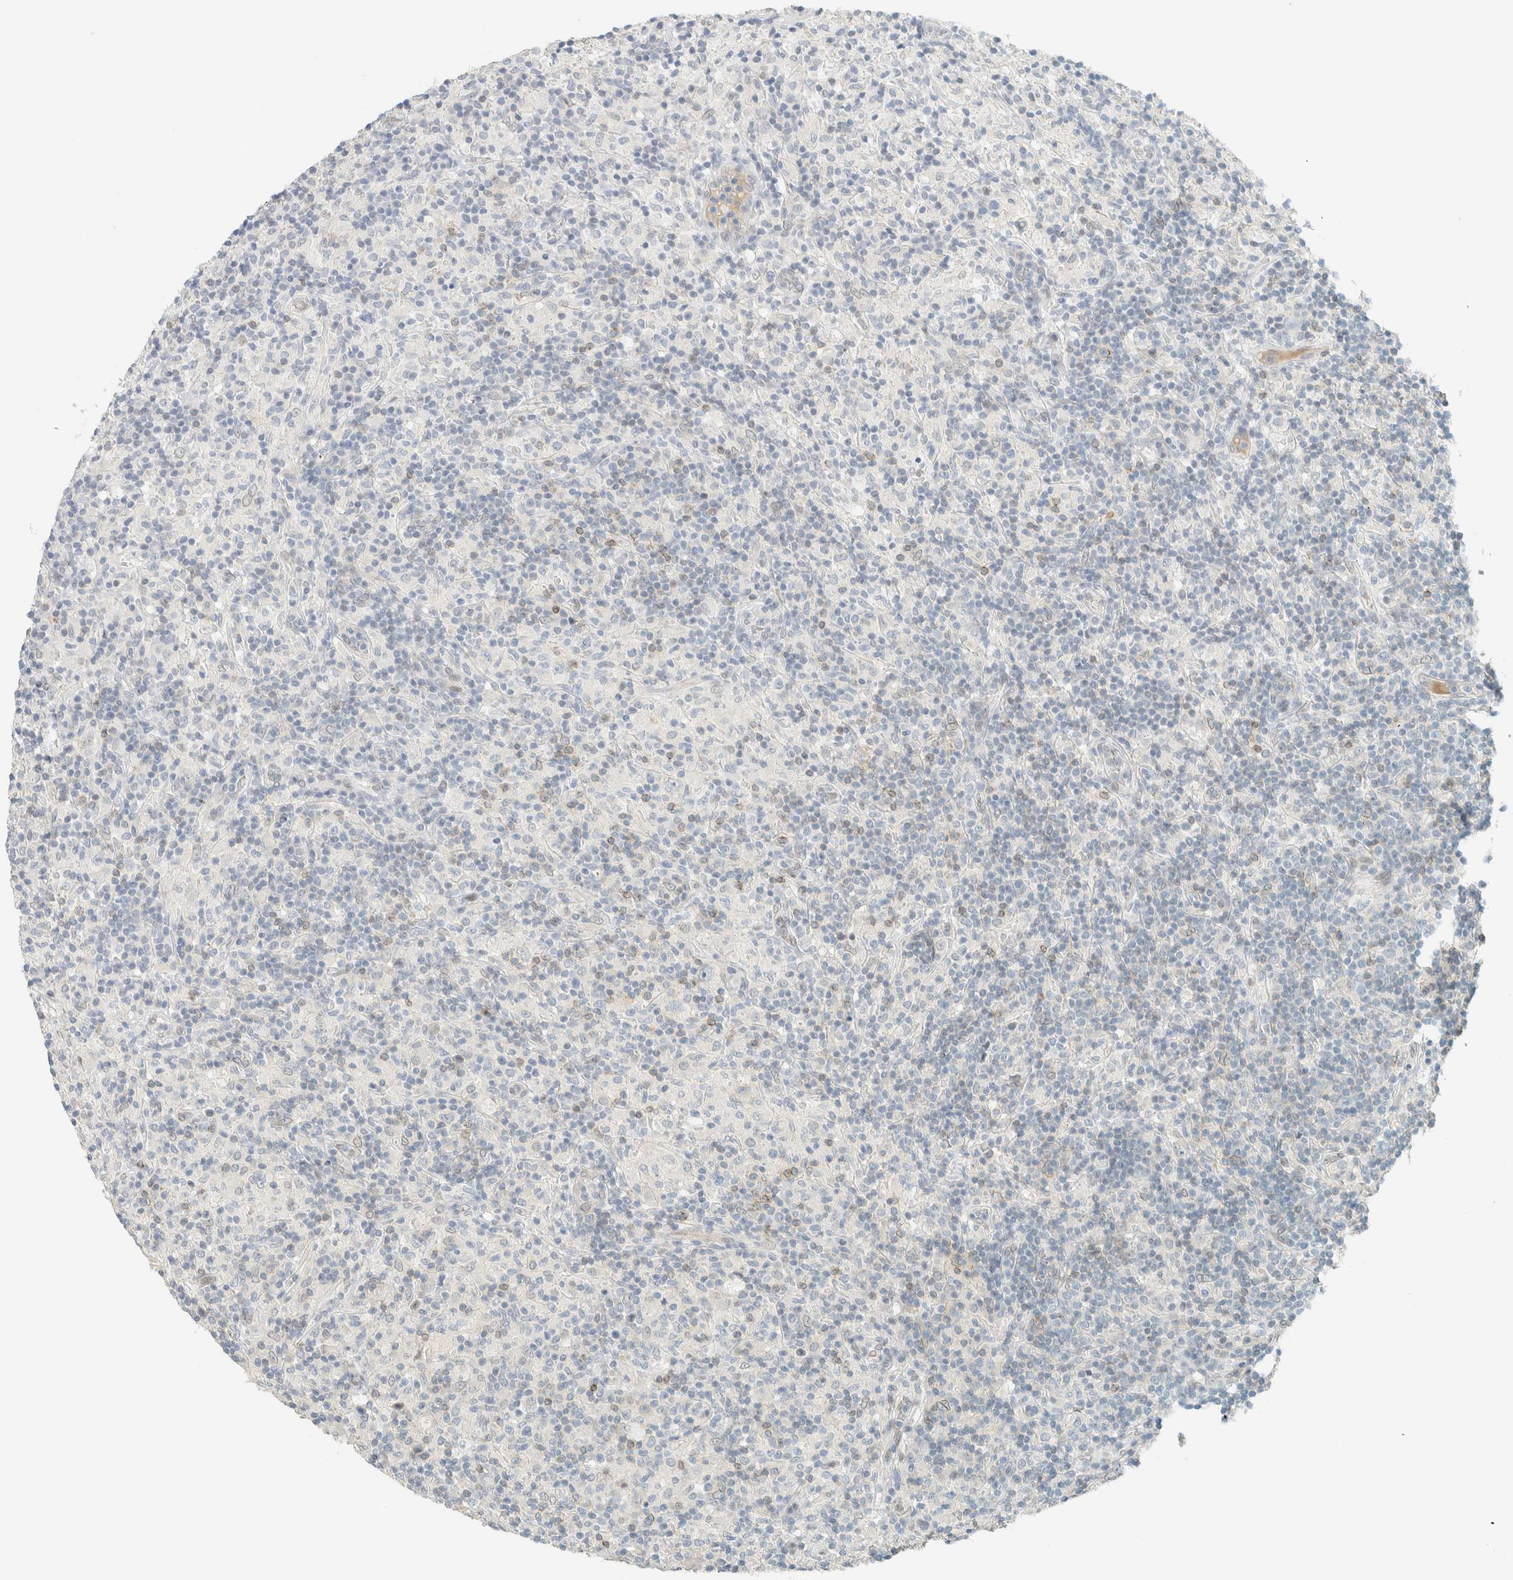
{"staining": {"intensity": "negative", "quantity": "none", "location": "none"}, "tissue": "lymphoma", "cell_type": "Tumor cells", "image_type": "cancer", "snomed": [{"axis": "morphology", "description": "Hodgkin's disease, NOS"}, {"axis": "topography", "description": "Lymph node"}], "caption": "Tumor cells show no significant protein staining in Hodgkin's disease.", "gene": "C1QTNF12", "patient": {"sex": "male", "age": 70}}